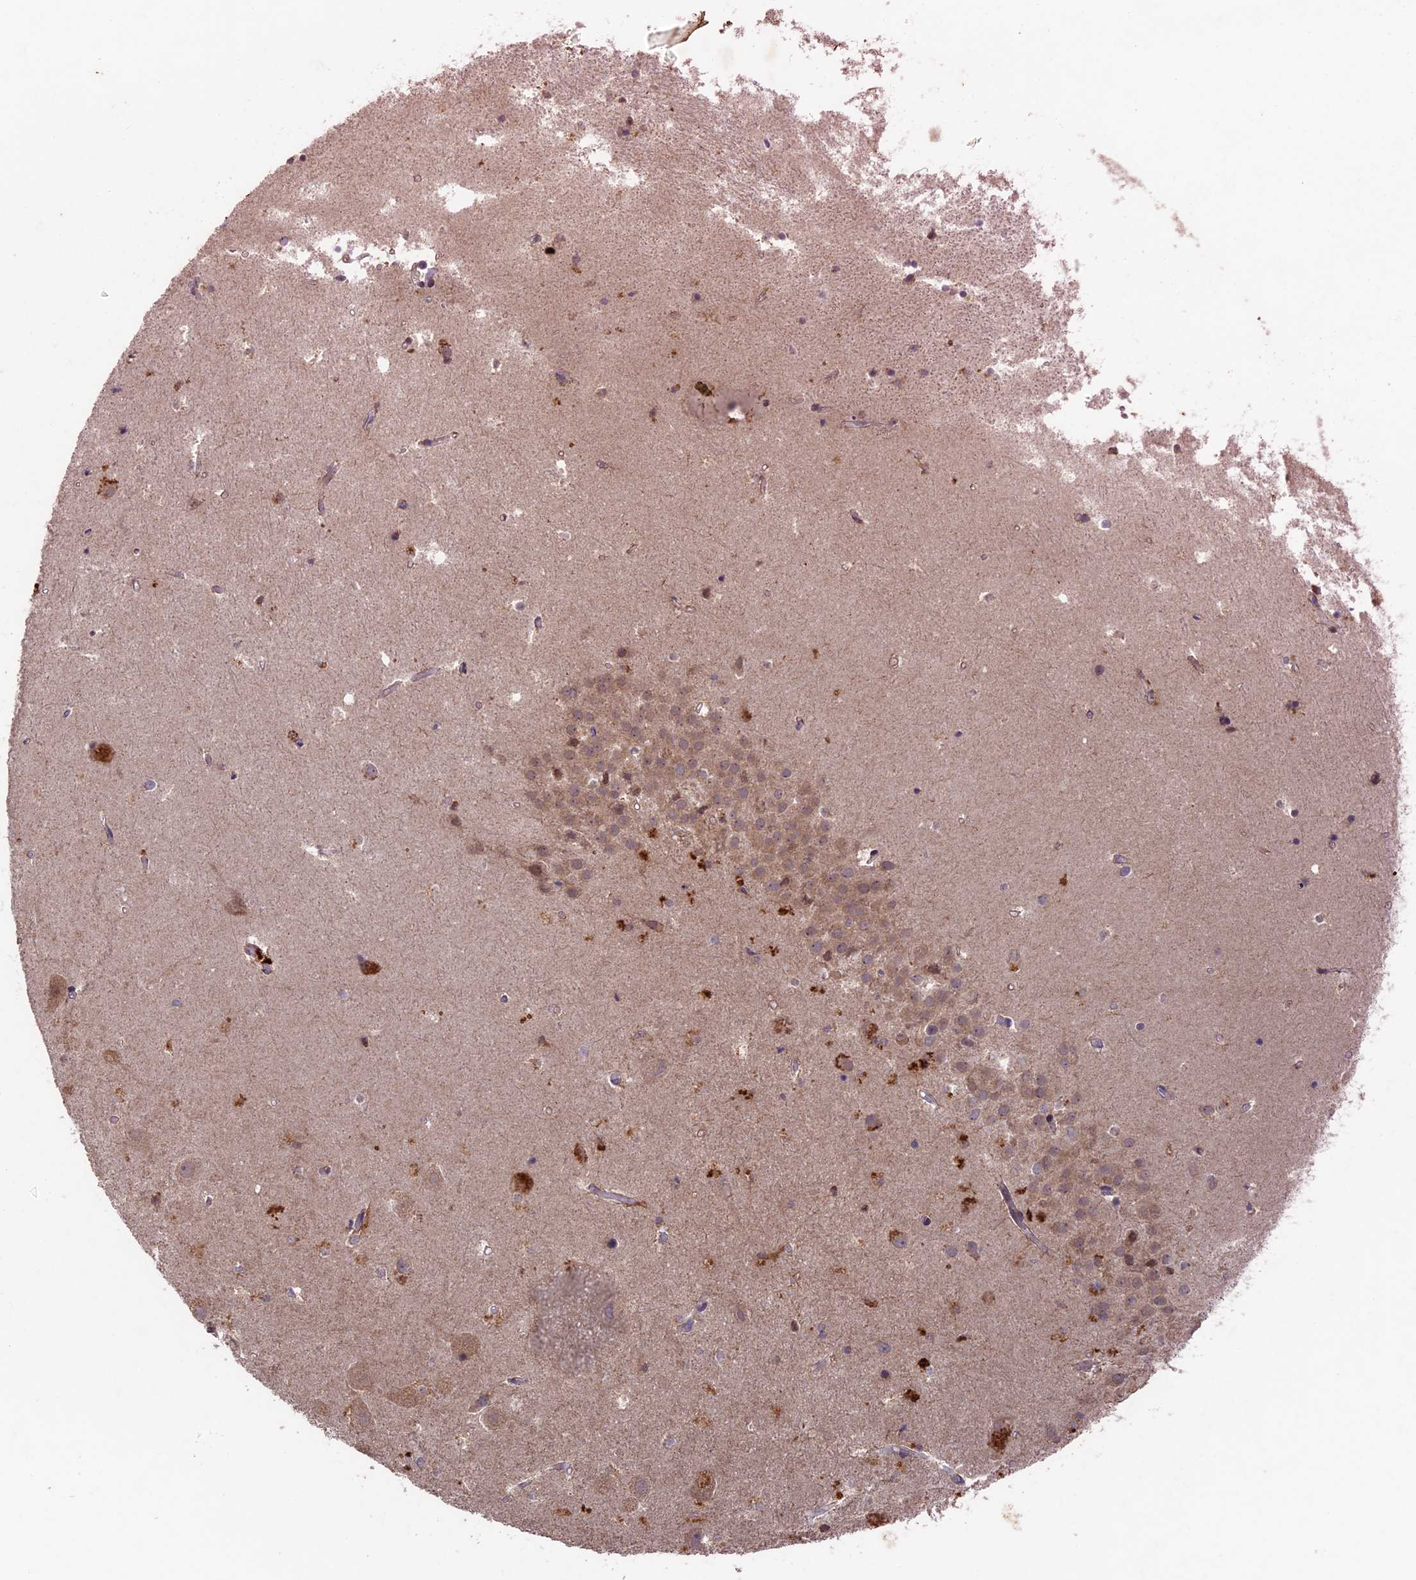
{"staining": {"intensity": "moderate", "quantity": "<25%", "location": "cytoplasmic/membranous"}, "tissue": "hippocampus", "cell_type": "Glial cells", "image_type": "normal", "snomed": [{"axis": "morphology", "description": "Normal tissue, NOS"}, {"axis": "topography", "description": "Hippocampus"}], "caption": "Protein analysis of normal hippocampus reveals moderate cytoplasmic/membranous expression in about <25% of glial cells. (Brightfield microscopy of DAB IHC at high magnification).", "gene": "RCCD1", "patient": {"sex": "female", "age": 52}}